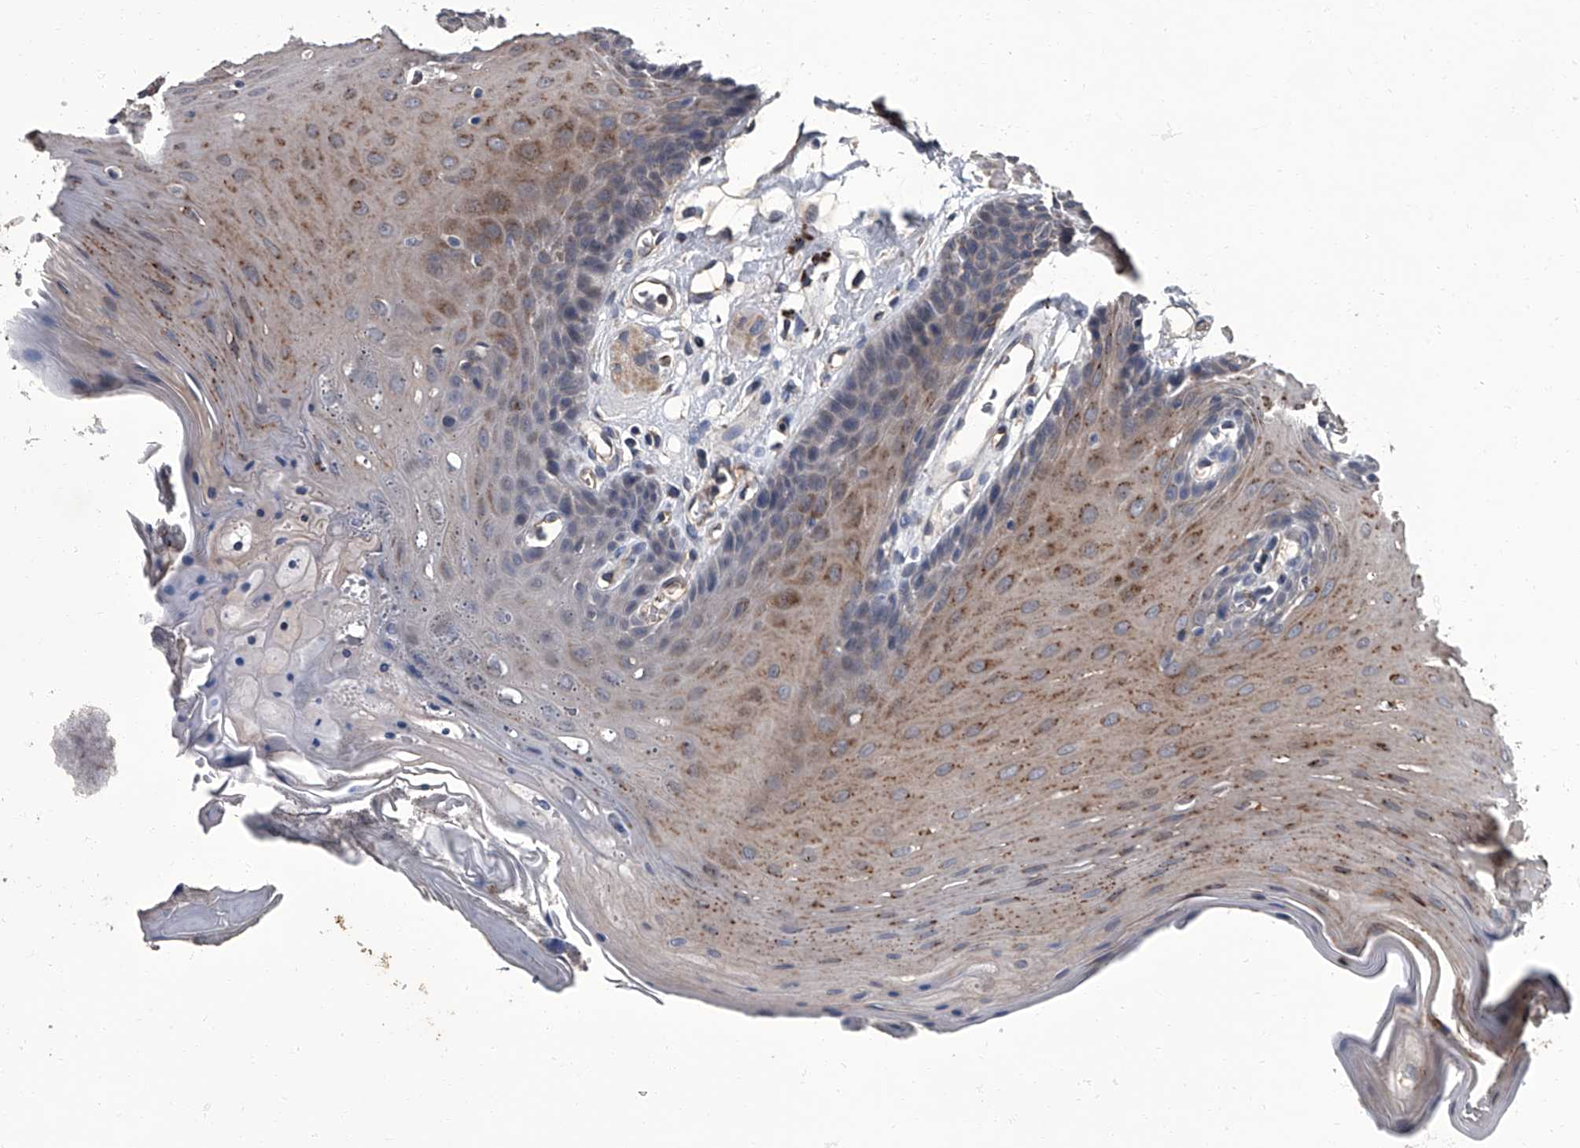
{"staining": {"intensity": "moderate", "quantity": "<25%", "location": "cytoplasmic/membranous"}, "tissue": "oral mucosa", "cell_type": "Squamous epithelial cells", "image_type": "normal", "snomed": [{"axis": "morphology", "description": "Normal tissue, NOS"}, {"axis": "morphology", "description": "Squamous cell carcinoma, NOS"}, {"axis": "topography", "description": "Skeletal muscle"}, {"axis": "topography", "description": "Oral tissue"}, {"axis": "topography", "description": "Salivary gland"}, {"axis": "topography", "description": "Head-Neck"}], "caption": "Brown immunohistochemical staining in normal oral mucosa shows moderate cytoplasmic/membranous expression in about <25% of squamous epithelial cells.", "gene": "SIRT4", "patient": {"sex": "male", "age": 54}}